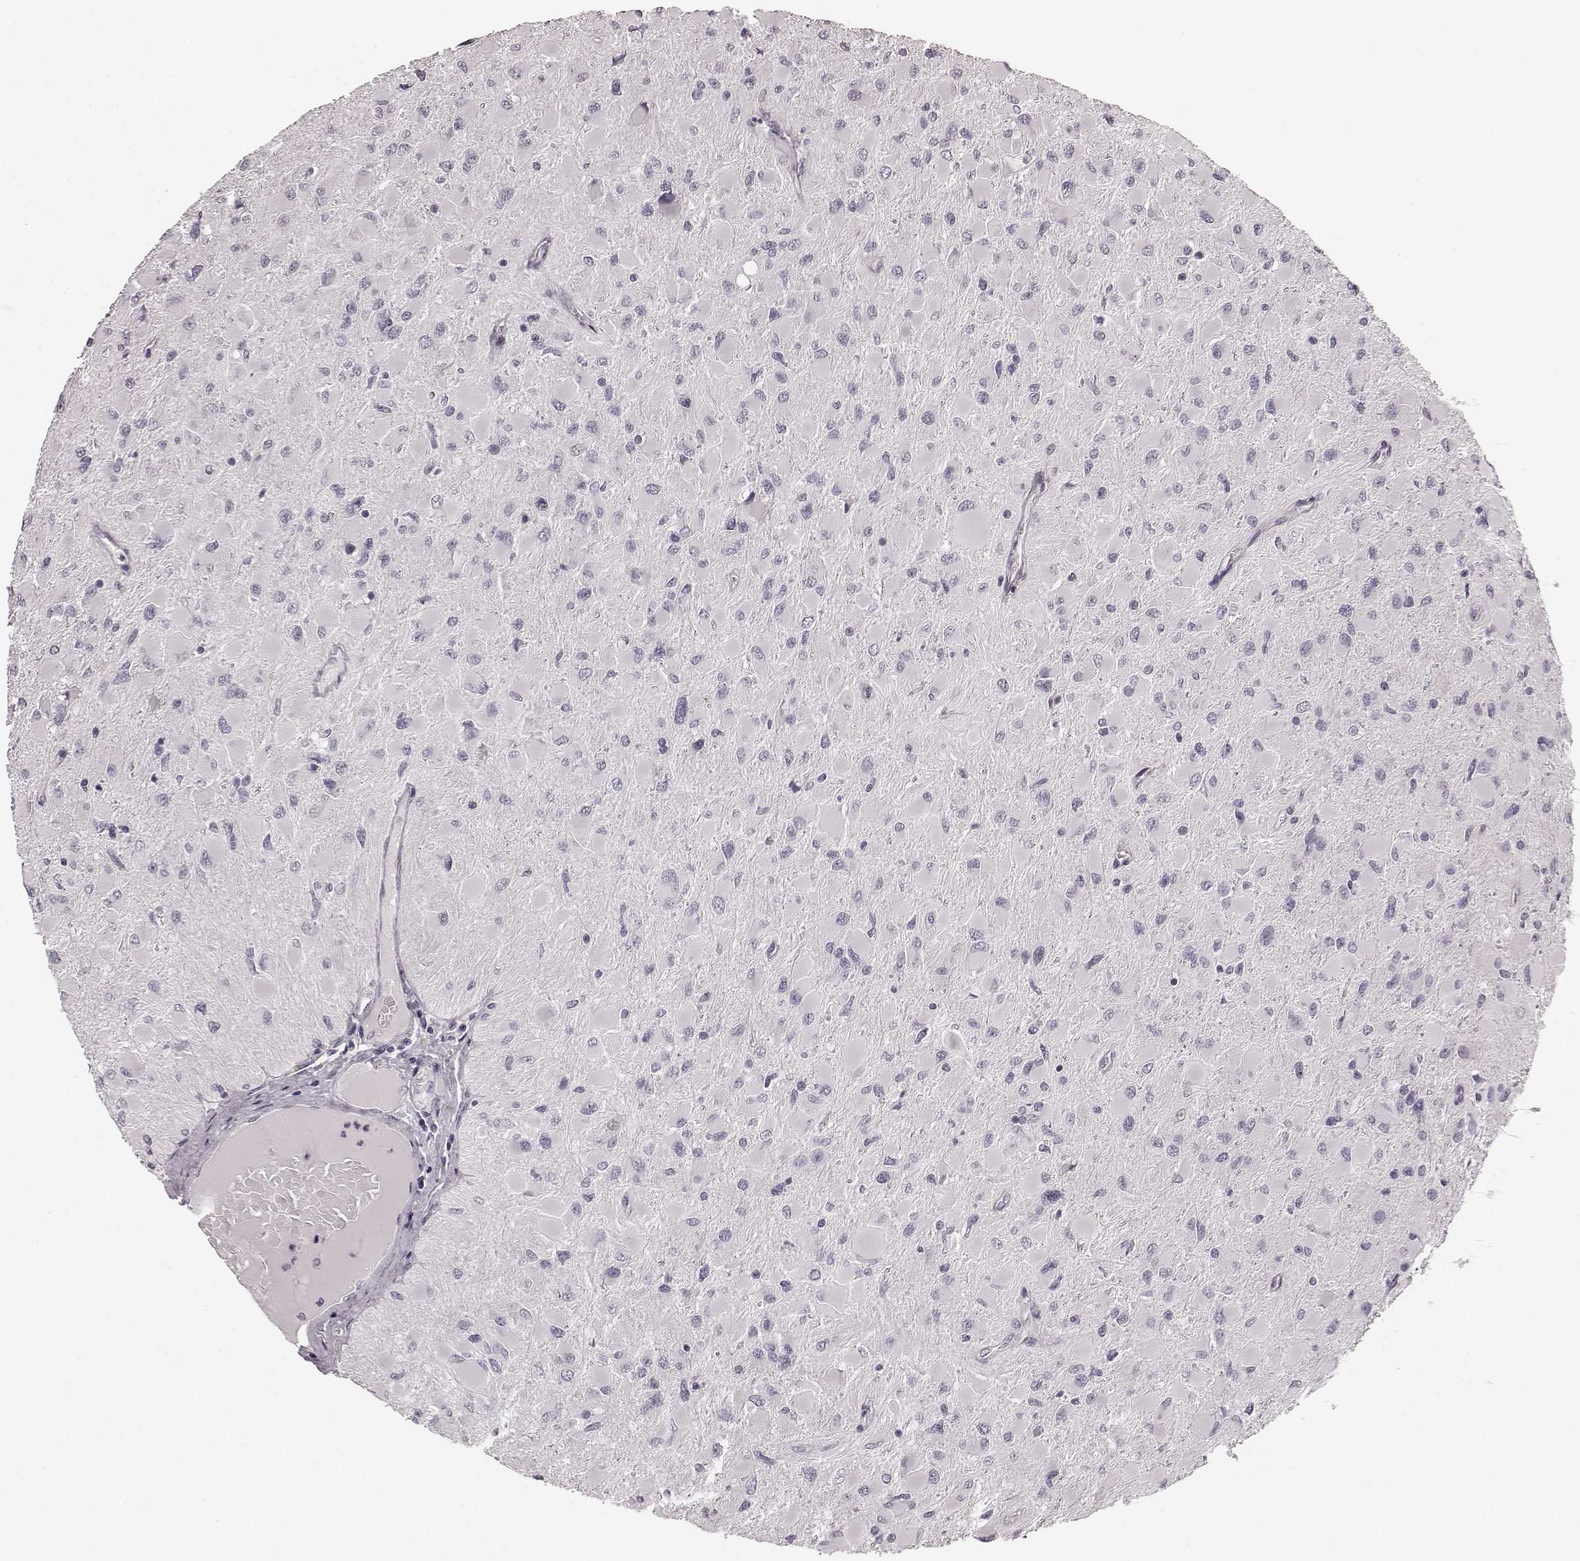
{"staining": {"intensity": "negative", "quantity": "none", "location": "none"}, "tissue": "glioma", "cell_type": "Tumor cells", "image_type": "cancer", "snomed": [{"axis": "morphology", "description": "Glioma, malignant, High grade"}, {"axis": "topography", "description": "Cerebral cortex"}], "caption": "Immunohistochemical staining of malignant high-grade glioma shows no significant positivity in tumor cells.", "gene": "TMPRSS15", "patient": {"sex": "female", "age": 36}}